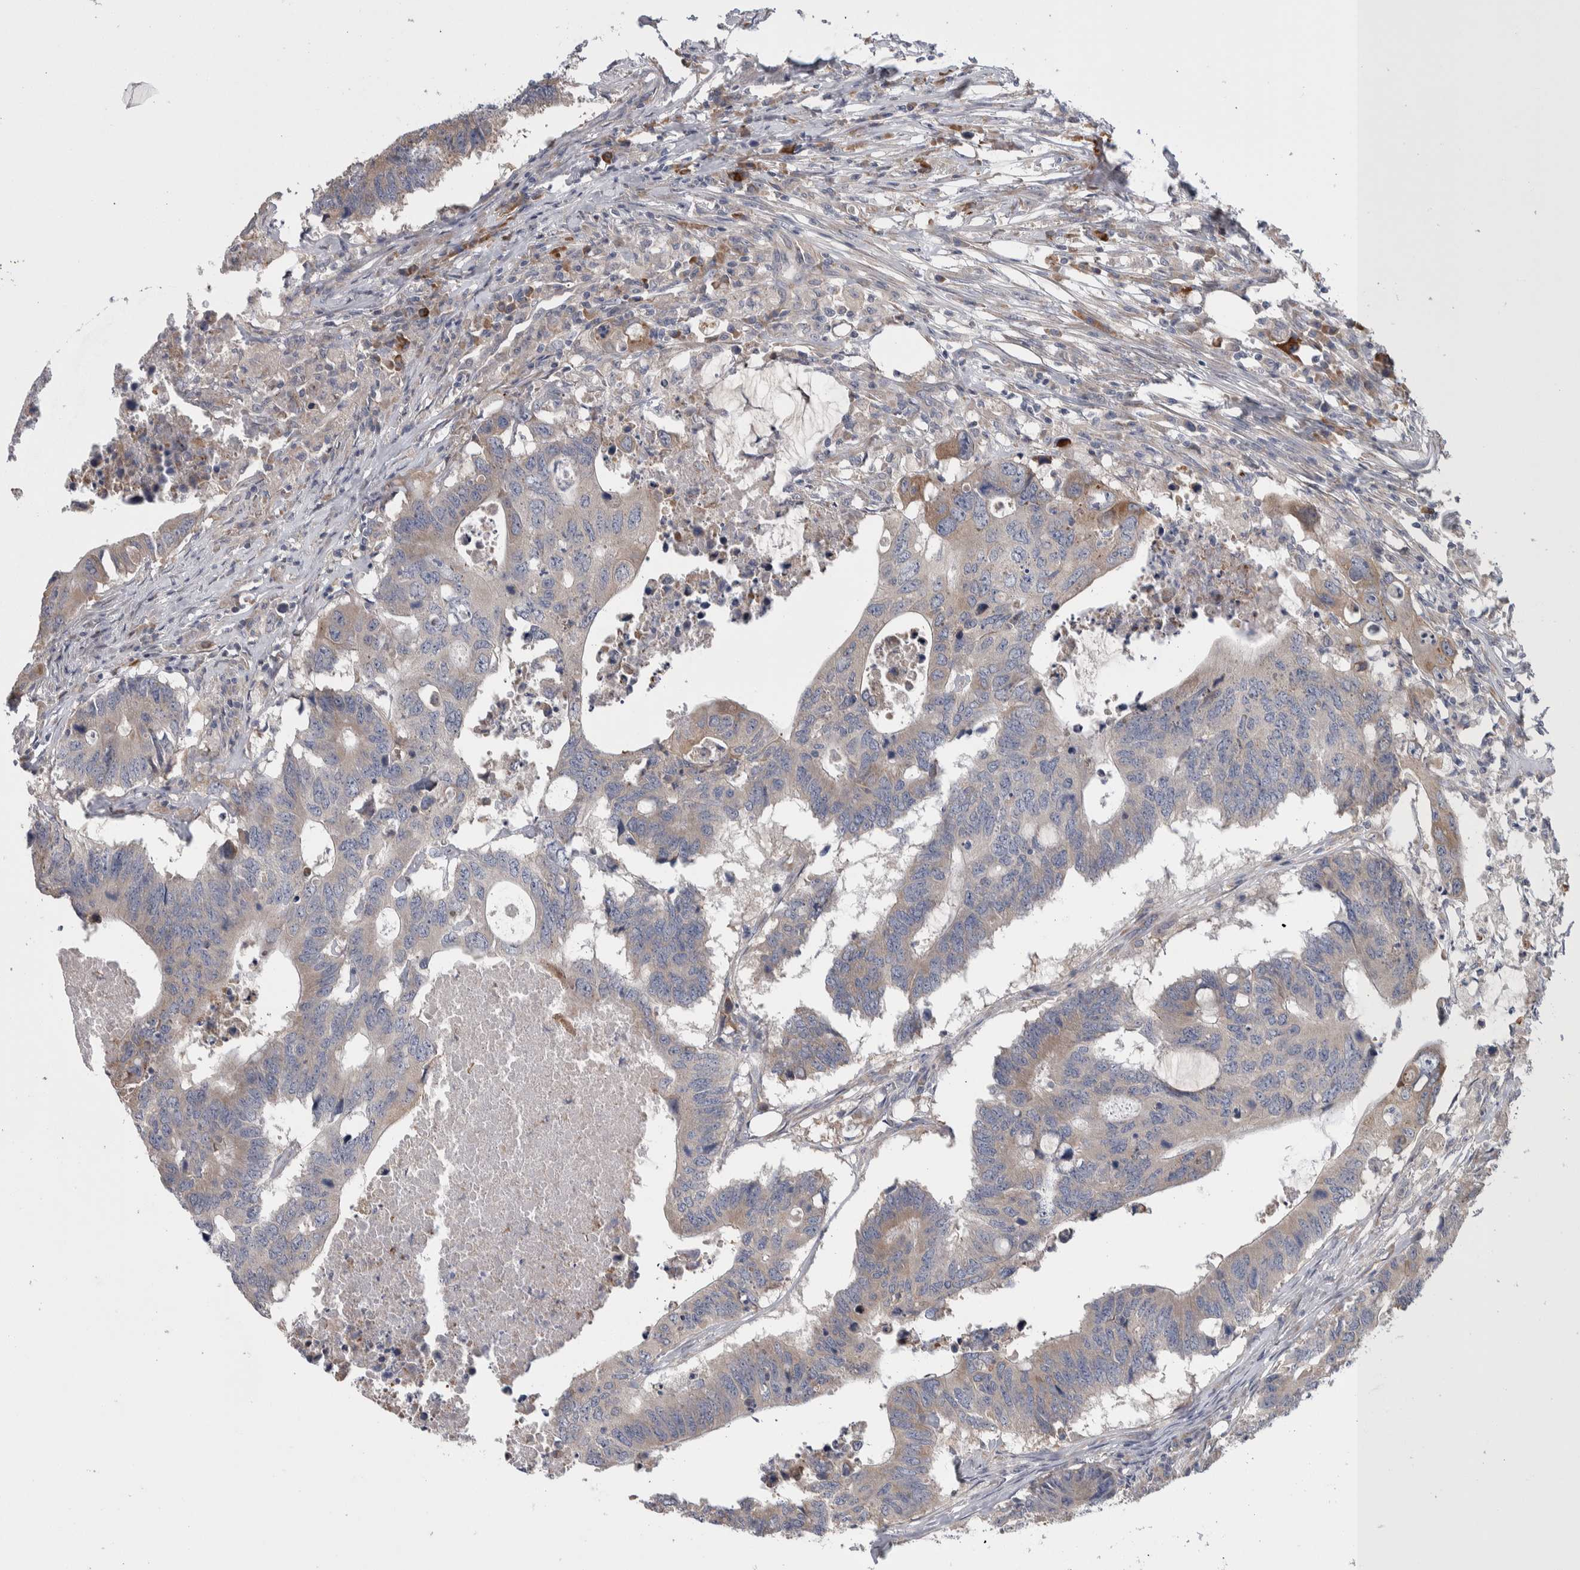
{"staining": {"intensity": "weak", "quantity": "25%-75%", "location": "cytoplasmic/membranous"}, "tissue": "colorectal cancer", "cell_type": "Tumor cells", "image_type": "cancer", "snomed": [{"axis": "morphology", "description": "Adenocarcinoma, NOS"}, {"axis": "topography", "description": "Colon"}], "caption": "Human adenocarcinoma (colorectal) stained for a protein (brown) reveals weak cytoplasmic/membranous positive expression in about 25%-75% of tumor cells.", "gene": "IBTK", "patient": {"sex": "male", "age": 71}}